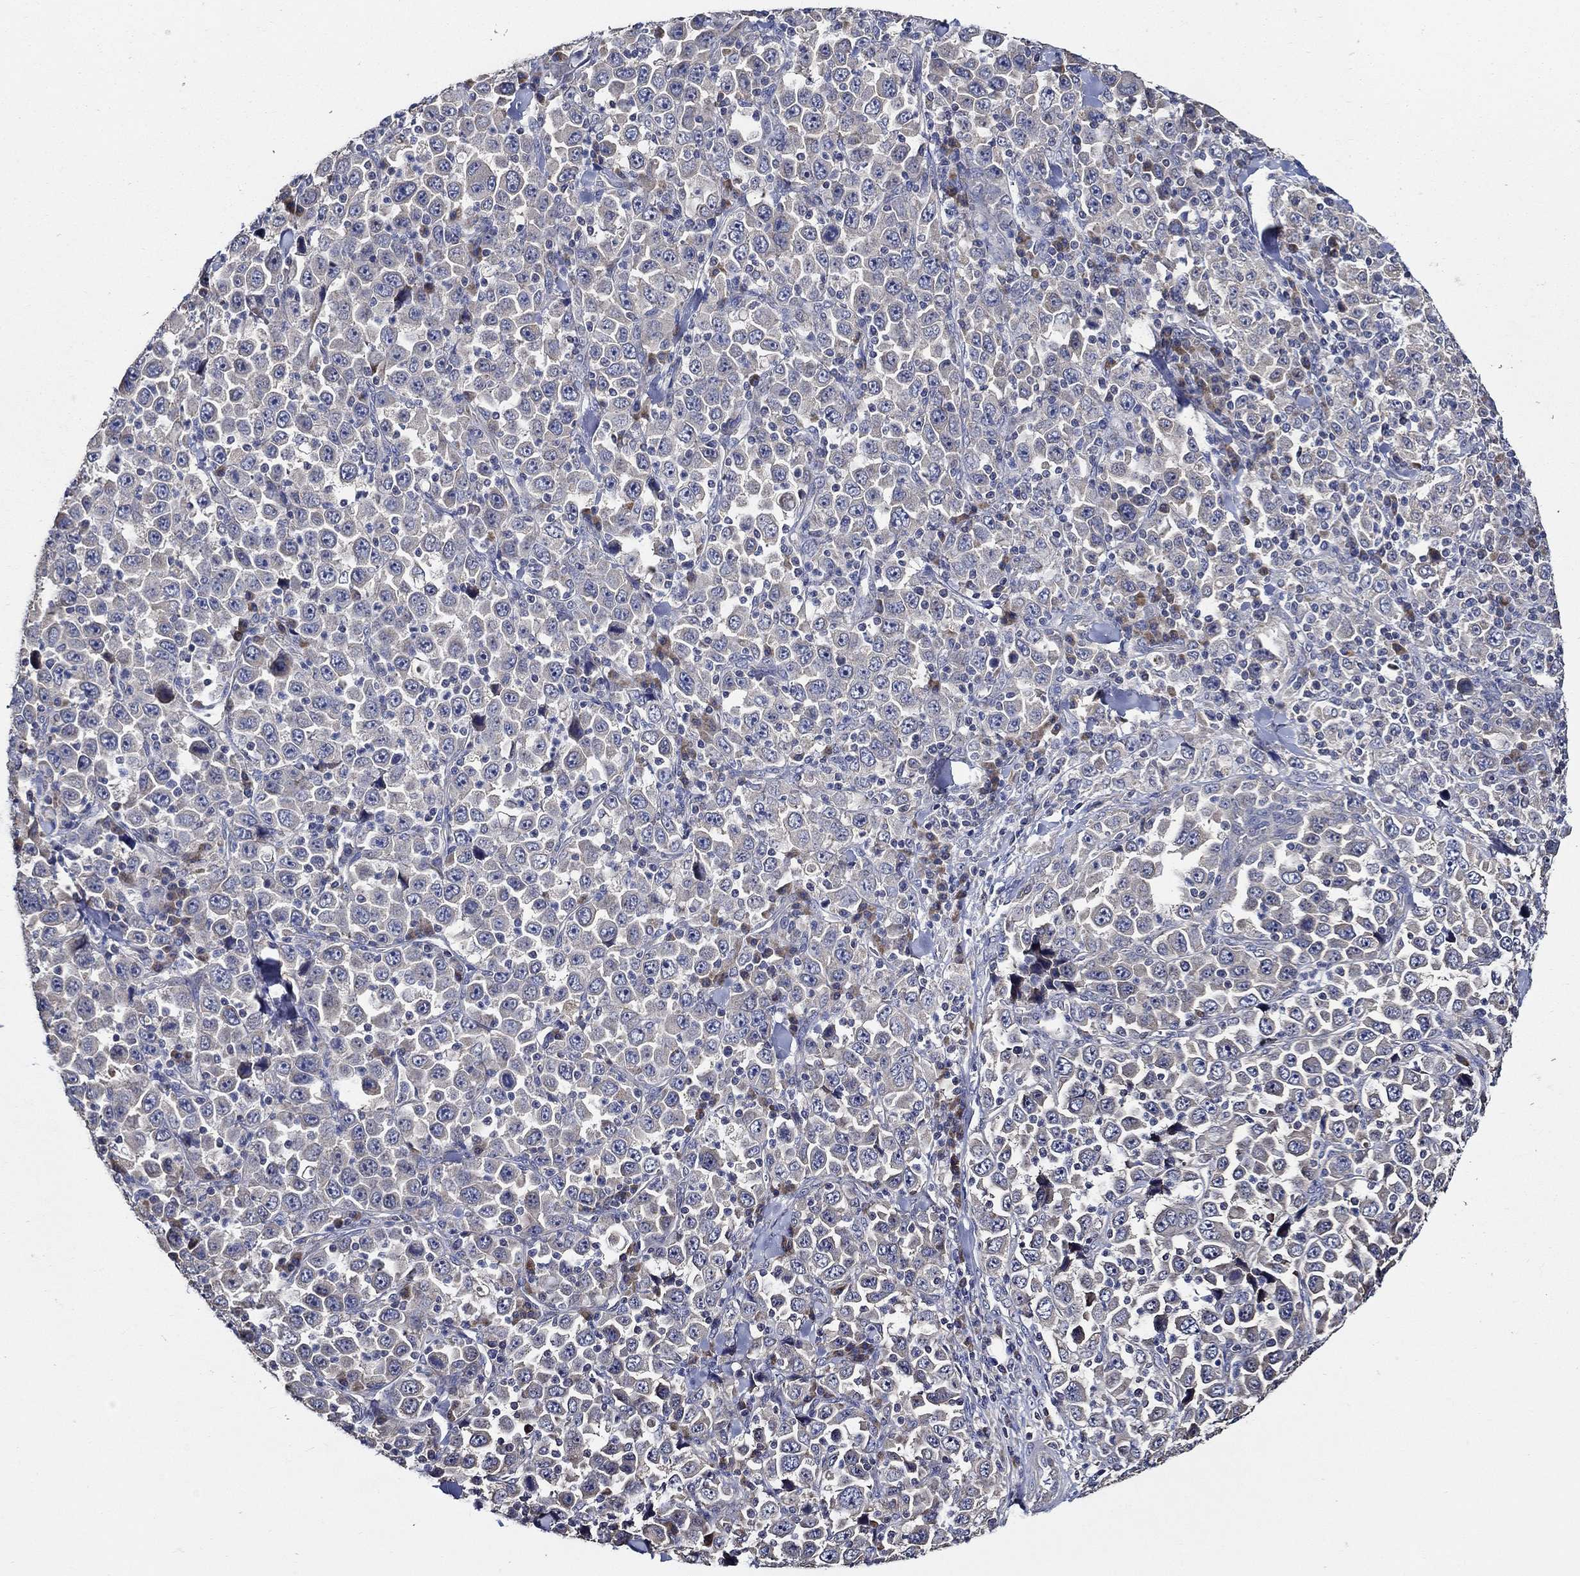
{"staining": {"intensity": "negative", "quantity": "none", "location": "none"}, "tissue": "stomach cancer", "cell_type": "Tumor cells", "image_type": "cancer", "snomed": [{"axis": "morphology", "description": "Normal tissue, NOS"}, {"axis": "morphology", "description": "Adenocarcinoma, NOS"}, {"axis": "topography", "description": "Stomach, upper"}, {"axis": "topography", "description": "Stomach"}], "caption": "An image of human adenocarcinoma (stomach) is negative for staining in tumor cells.", "gene": "WDR53", "patient": {"sex": "male", "age": 59}}